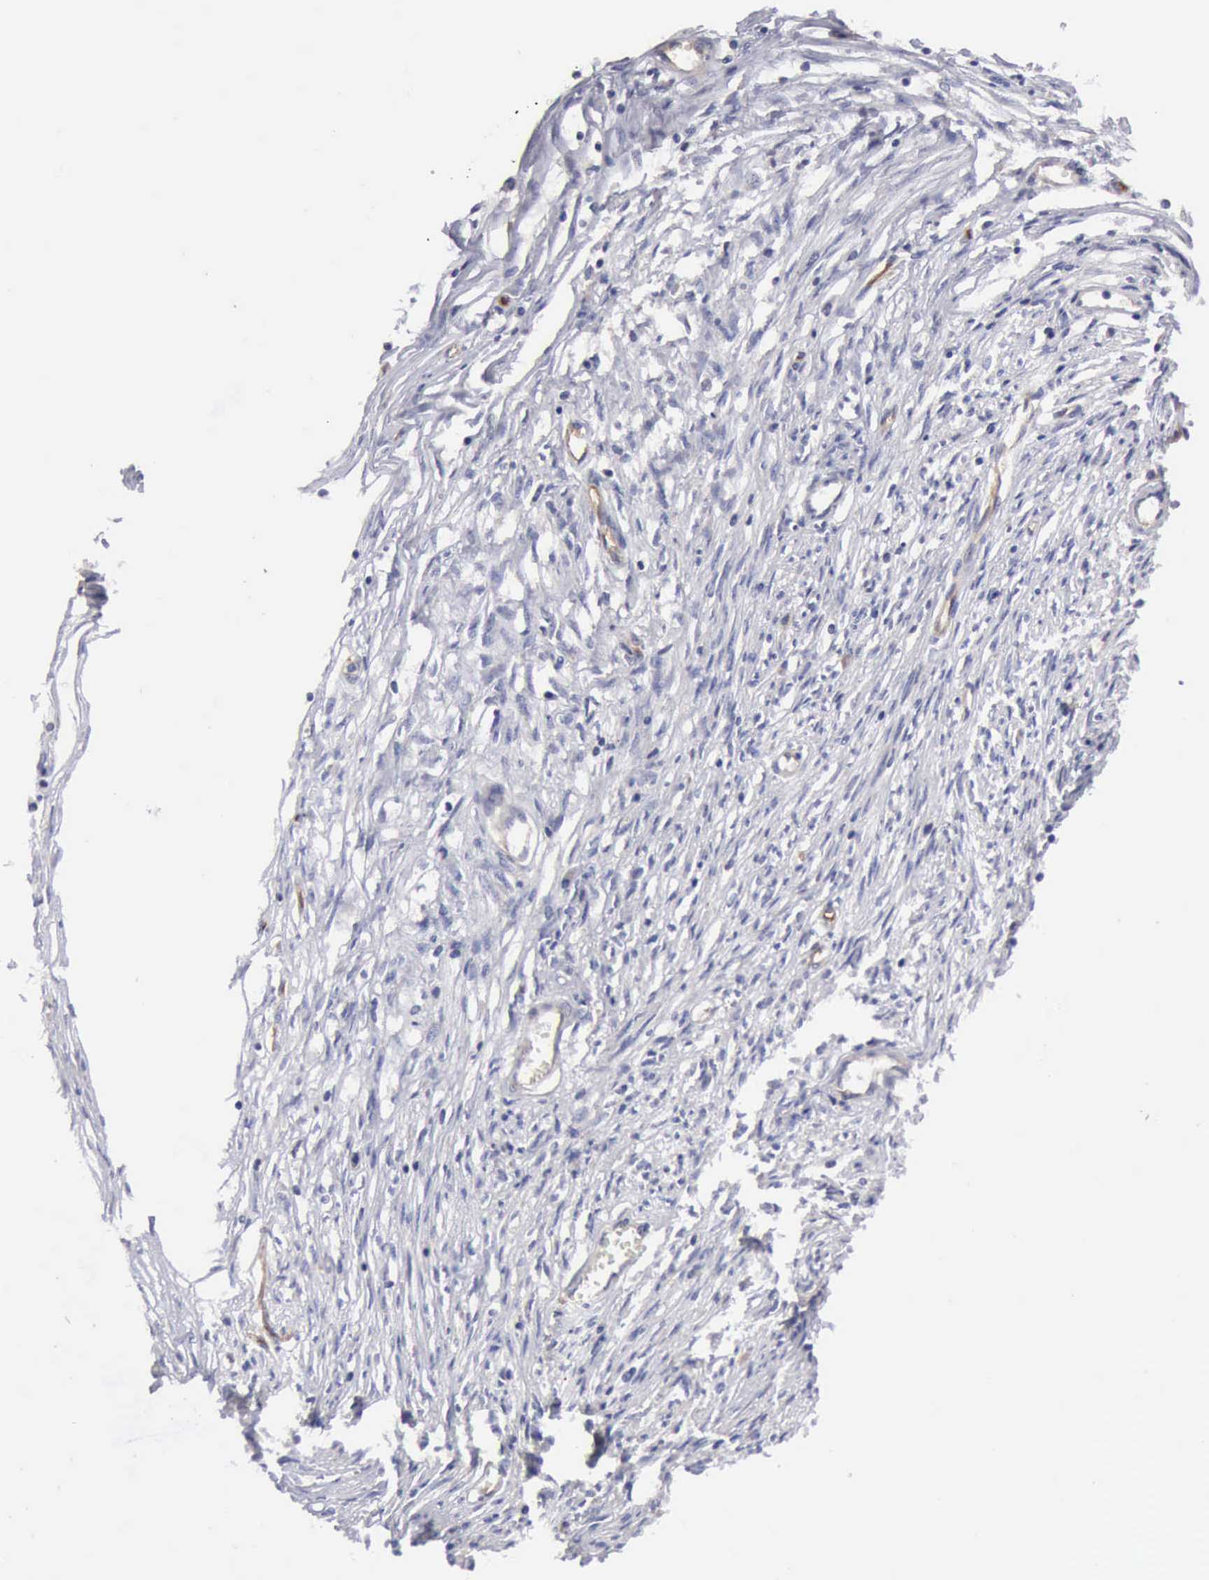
{"staining": {"intensity": "negative", "quantity": "none", "location": "none"}, "tissue": "adipose tissue", "cell_type": "Adipocytes", "image_type": "normal", "snomed": [{"axis": "morphology", "description": "Normal tissue, NOS"}, {"axis": "morphology", "description": "Sarcoma, NOS"}, {"axis": "topography", "description": "Skin"}, {"axis": "topography", "description": "Soft tissue"}], "caption": "Adipose tissue was stained to show a protein in brown. There is no significant staining in adipocytes. (Brightfield microscopy of DAB IHC at high magnification).", "gene": "RDX", "patient": {"sex": "female", "age": 51}}